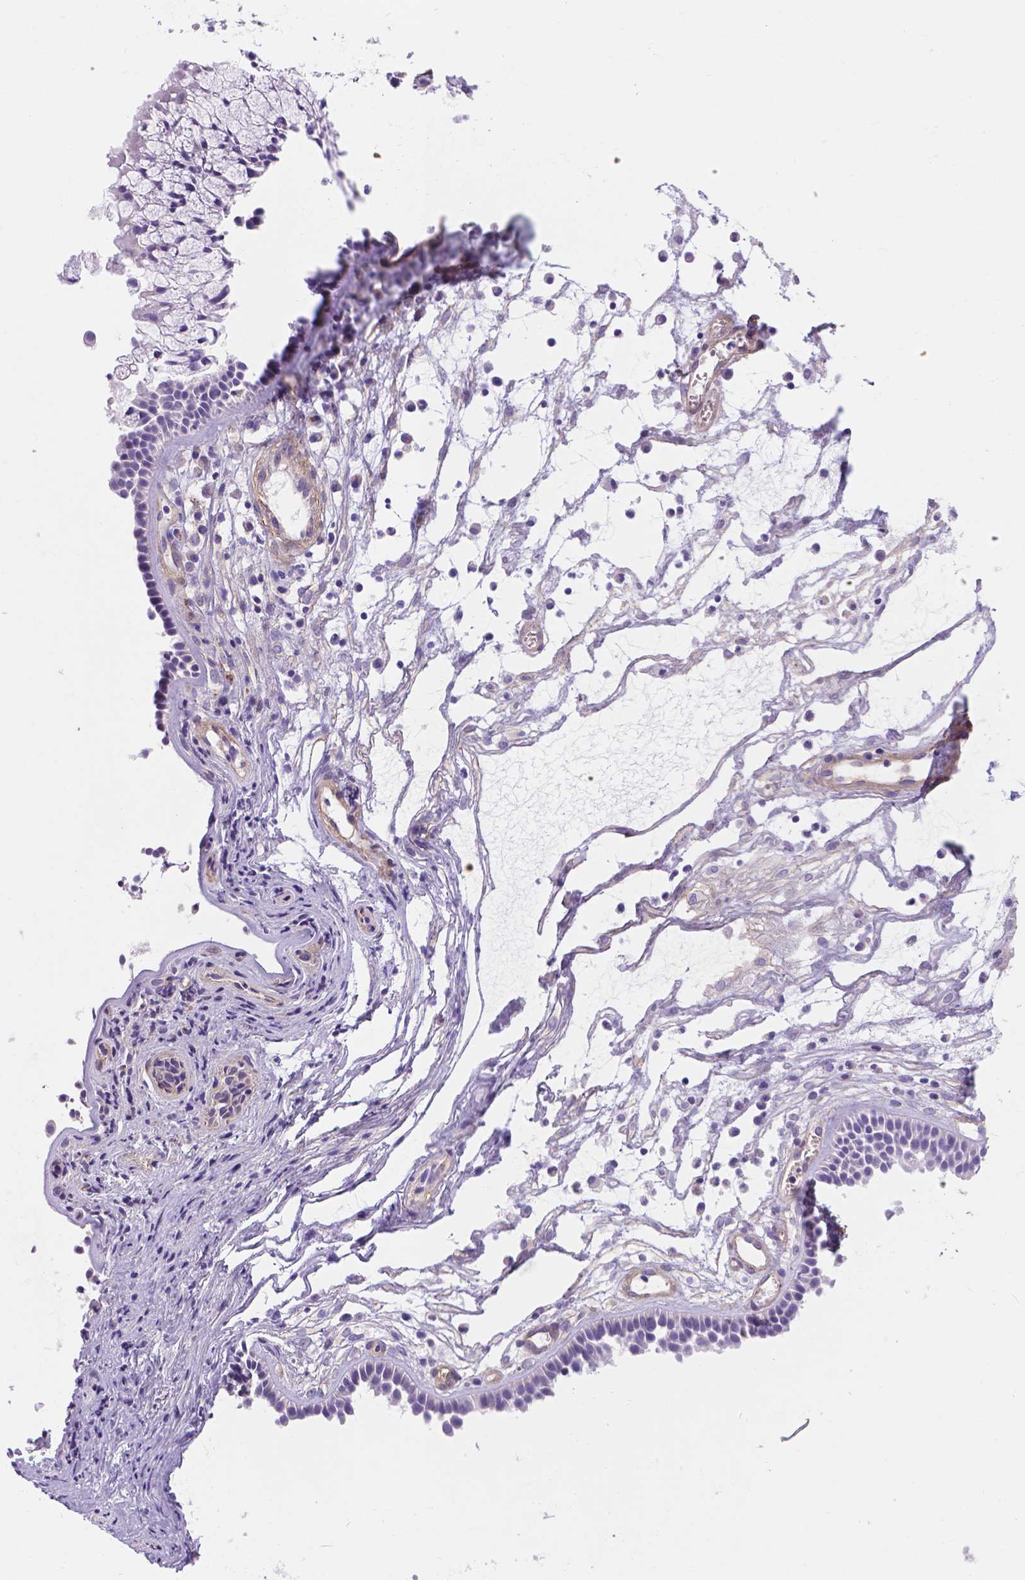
{"staining": {"intensity": "negative", "quantity": "none", "location": "none"}, "tissue": "nasopharynx", "cell_type": "Respiratory epithelial cells", "image_type": "normal", "snomed": [{"axis": "morphology", "description": "Normal tissue, NOS"}, {"axis": "topography", "description": "Nasopharynx"}], "caption": "This is an immunohistochemistry (IHC) micrograph of benign nasopharynx. There is no positivity in respiratory epithelial cells.", "gene": "SLC40A1", "patient": {"sex": "male", "age": 31}}